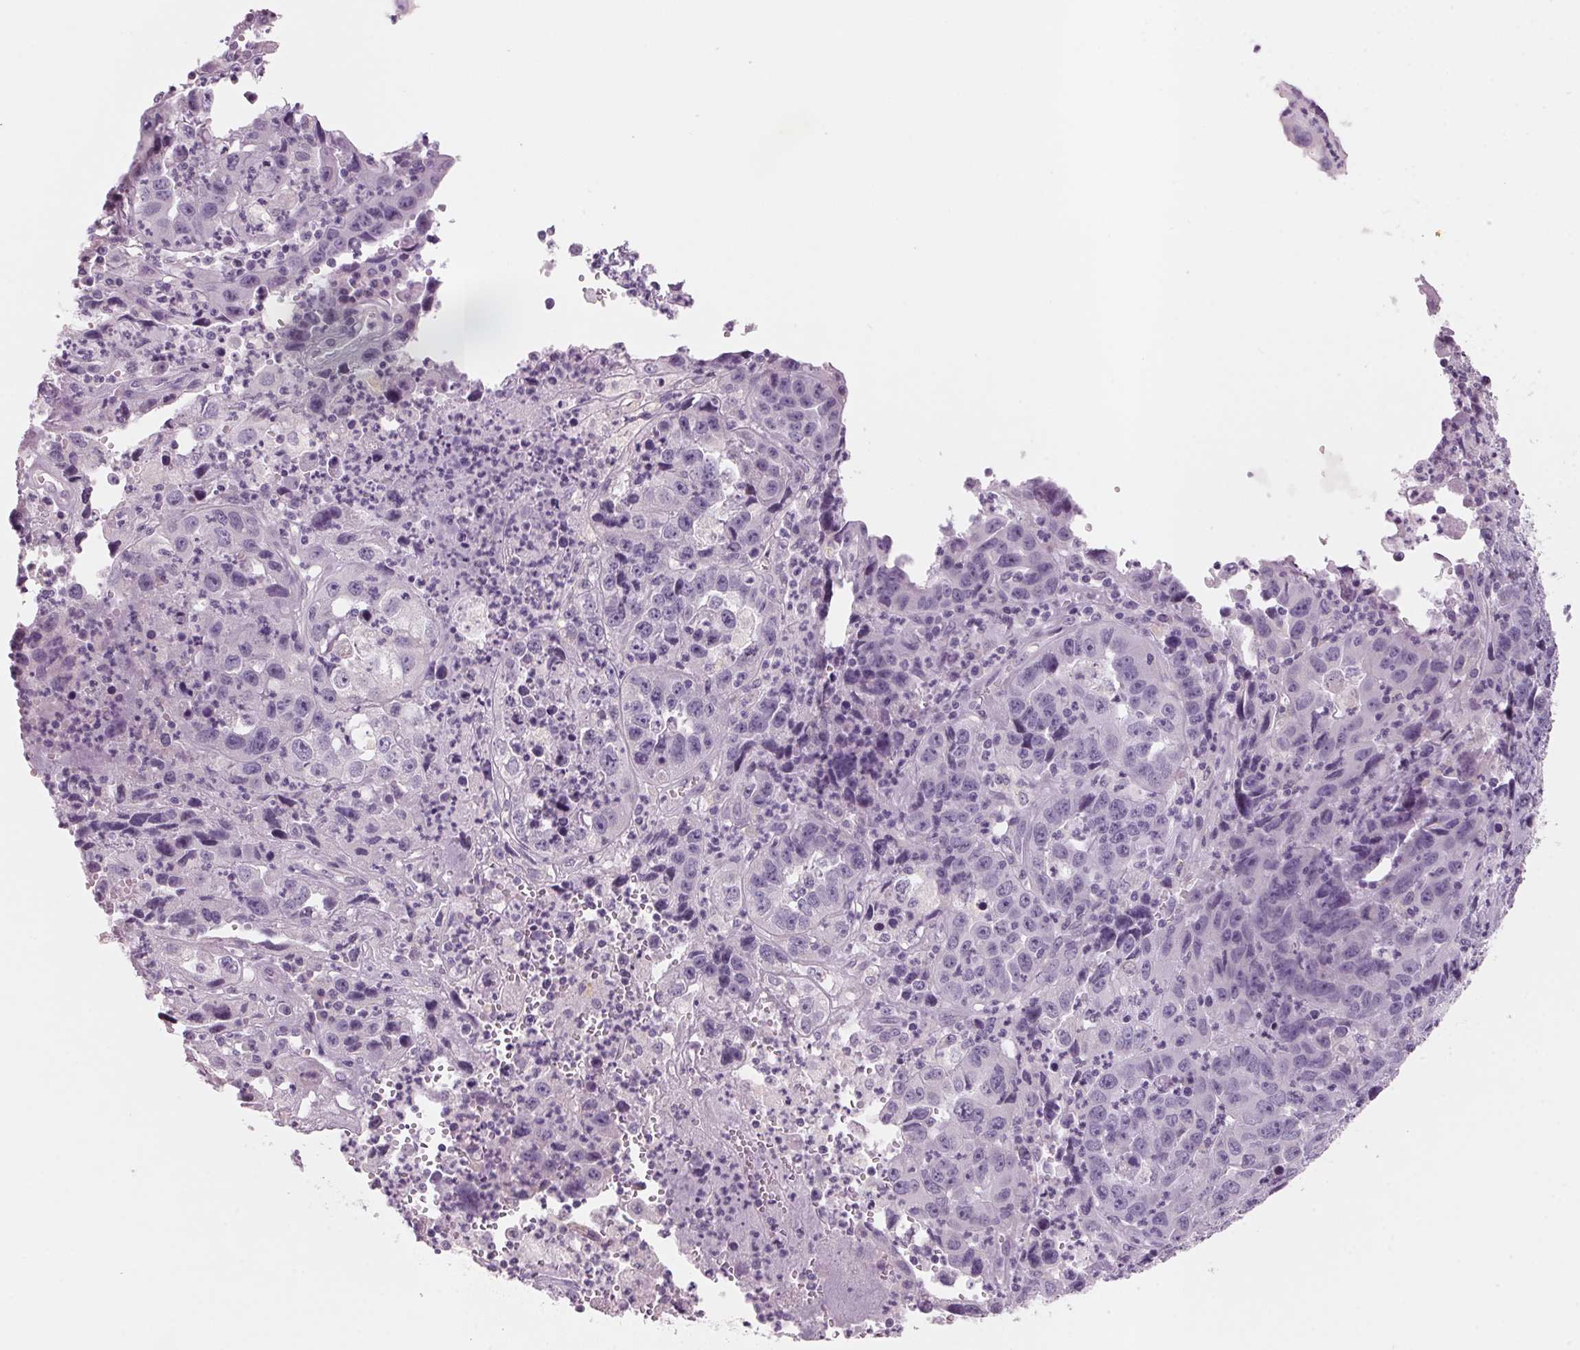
{"staining": {"intensity": "negative", "quantity": "none", "location": "none"}, "tissue": "endometrial cancer", "cell_type": "Tumor cells", "image_type": "cancer", "snomed": [{"axis": "morphology", "description": "Adenocarcinoma, NOS"}, {"axis": "topography", "description": "Uterus"}], "caption": "This is an IHC histopathology image of endometrial cancer (adenocarcinoma). There is no expression in tumor cells.", "gene": "ADAM20", "patient": {"sex": "female", "age": 62}}